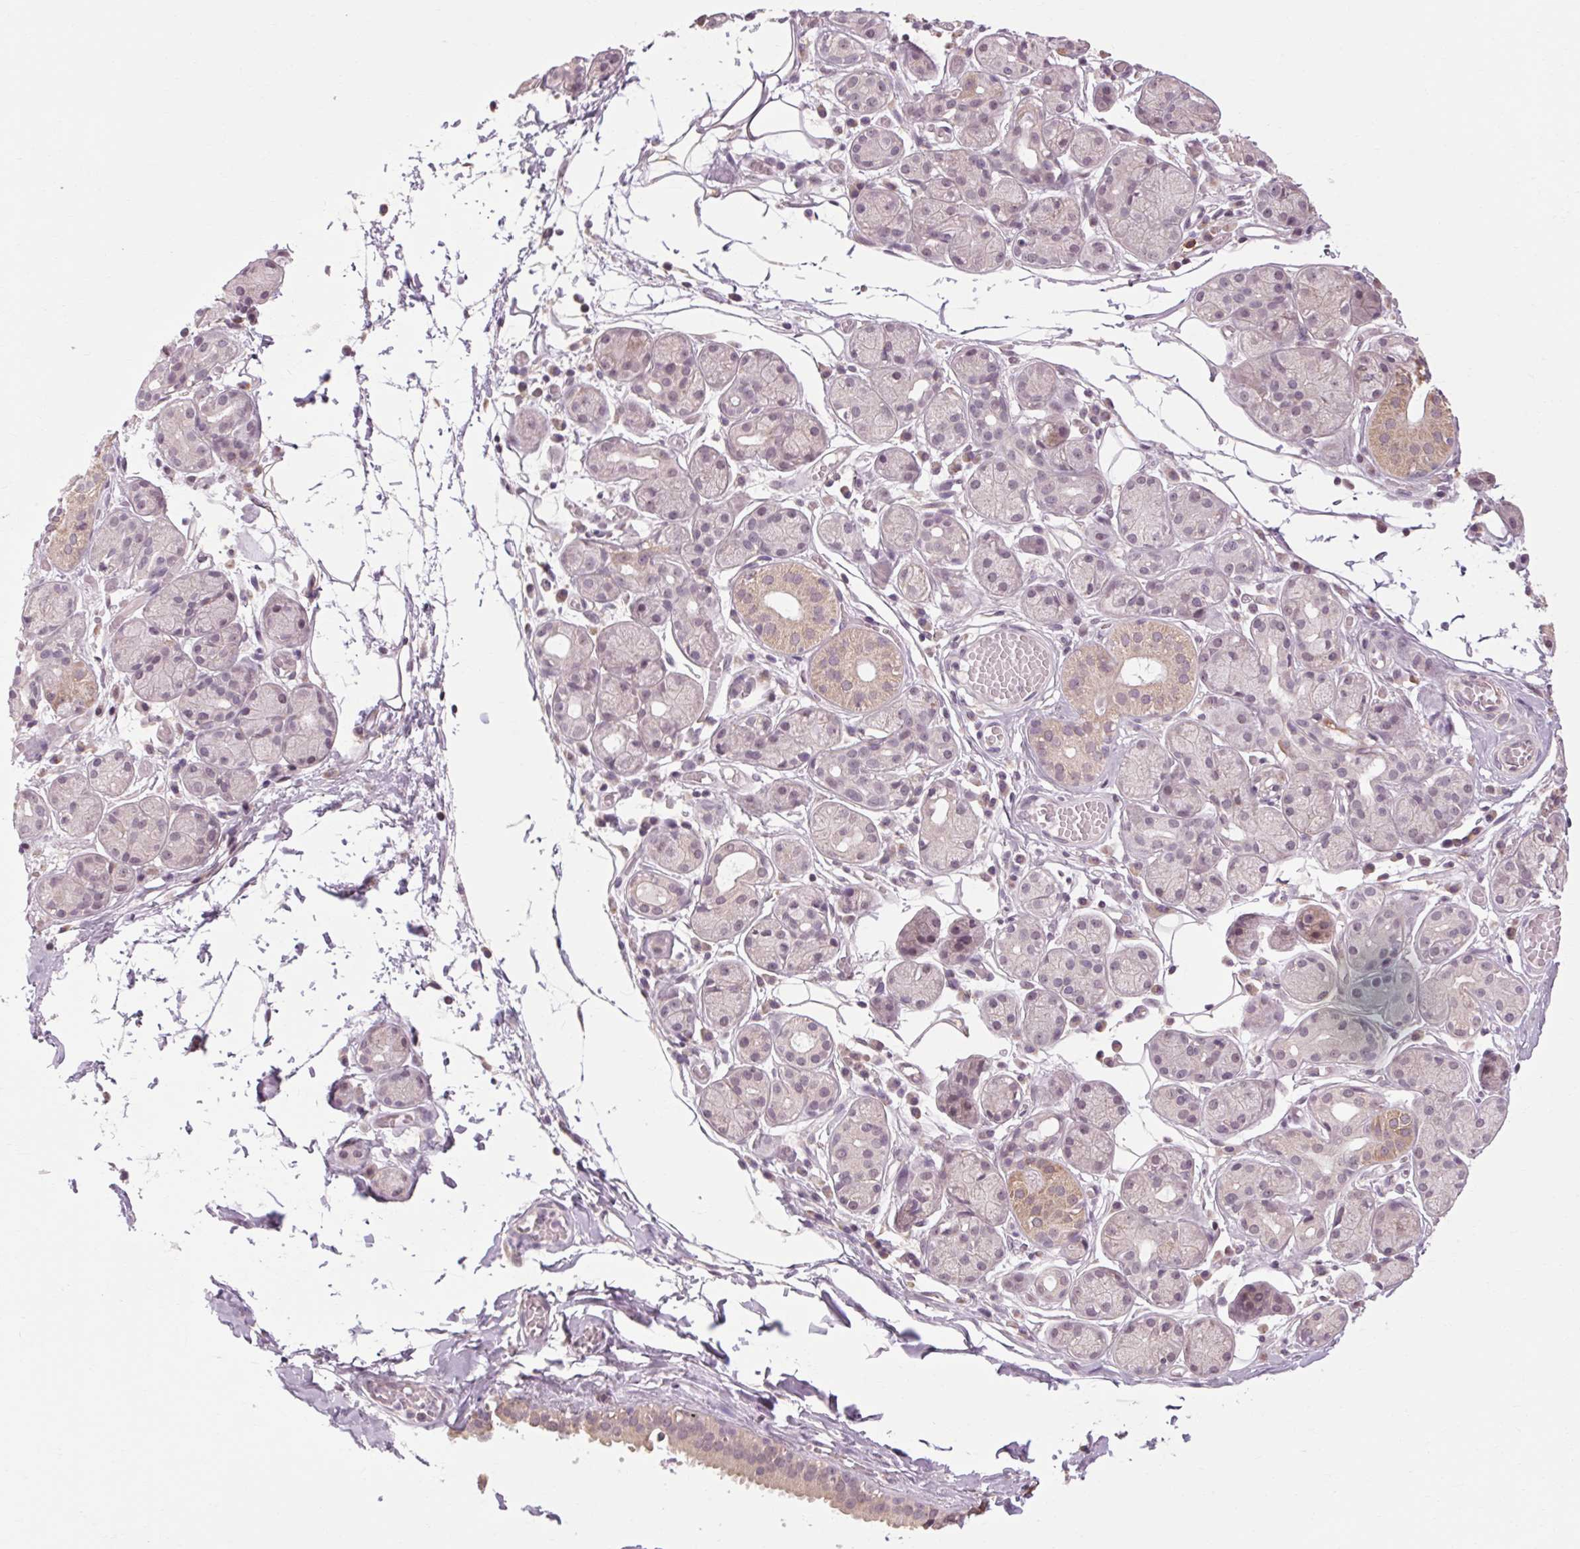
{"staining": {"intensity": "weak", "quantity": "<25%", "location": "cytoplasmic/membranous"}, "tissue": "salivary gland", "cell_type": "Glandular cells", "image_type": "normal", "snomed": [{"axis": "morphology", "description": "Normal tissue, NOS"}, {"axis": "topography", "description": "Salivary gland"}, {"axis": "topography", "description": "Peripheral nerve tissue"}], "caption": "Photomicrograph shows no significant protein staining in glandular cells of benign salivary gland.", "gene": "KLHL40", "patient": {"sex": "male", "age": 71}}